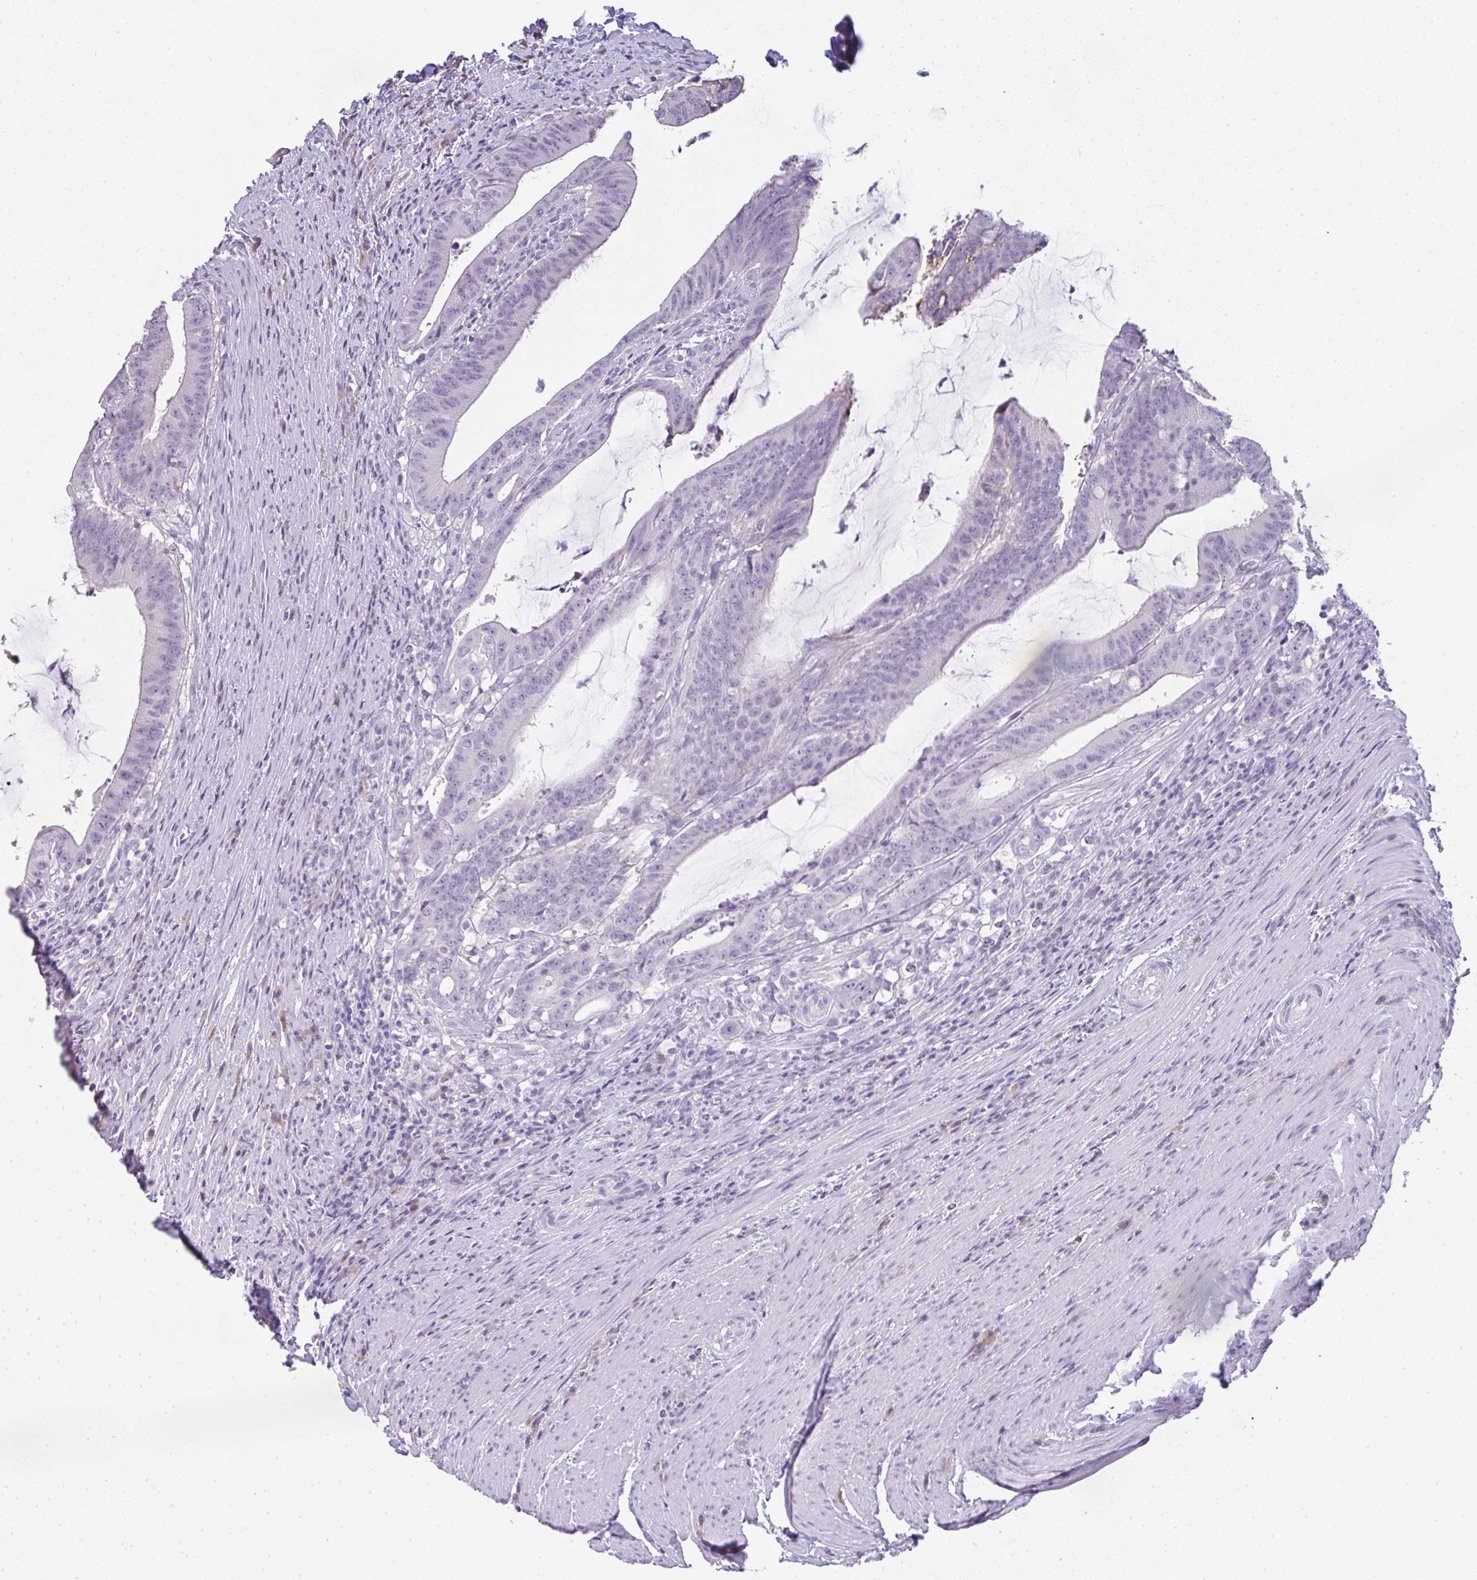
{"staining": {"intensity": "negative", "quantity": "none", "location": "none"}, "tissue": "colorectal cancer", "cell_type": "Tumor cells", "image_type": "cancer", "snomed": [{"axis": "morphology", "description": "Adenocarcinoma, NOS"}, {"axis": "topography", "description": "Colon"}], "caption": "Tumor cells are negative for protein expression in human adenocarcinoma (colorectal).", "gene": "LPAR4", "patient": {"sex": "female", "age": 43}}